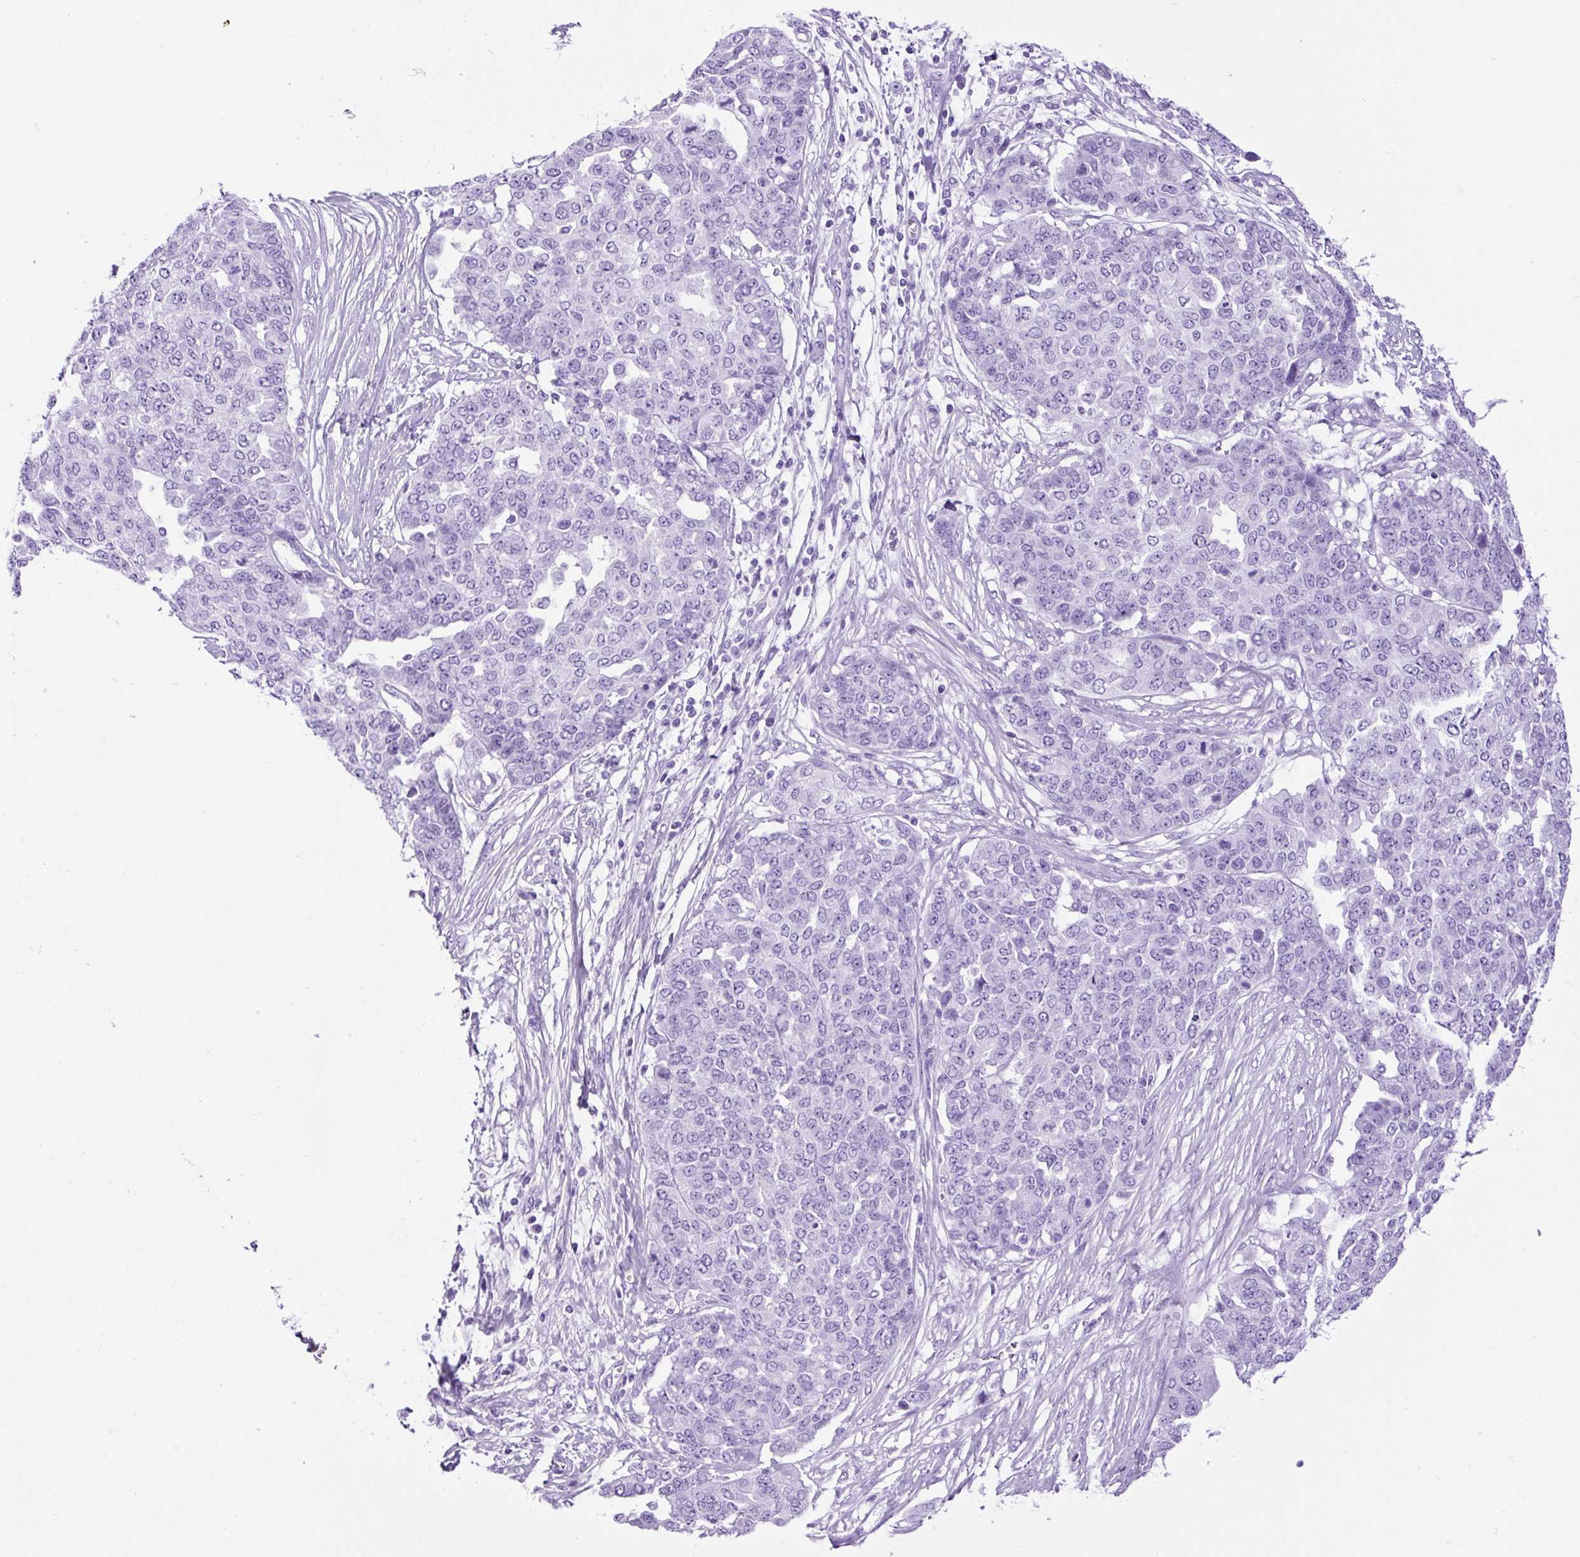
{"staining": {"intensity": "negative", "quantity": "none", "location": "none"}, "tissue": "ovarian cancer", "cell_type": "Tumor cells", "image_type": "cancer", "snomed": [{"axis": "morphology", "description": "Cystadenocarcinoma, serous, NOS"}, {"axis": "topography", "description": "Soft tissue"}, {"axis": "topography", "description": "Ovary"}], "caption": "DAB immunohistochemical staining of human ovarian serous cystadenocarcinoma shows no significant positivity in tumor cells.", "gene": "CEL", "patient": {"sex": "female", "age": 57}}